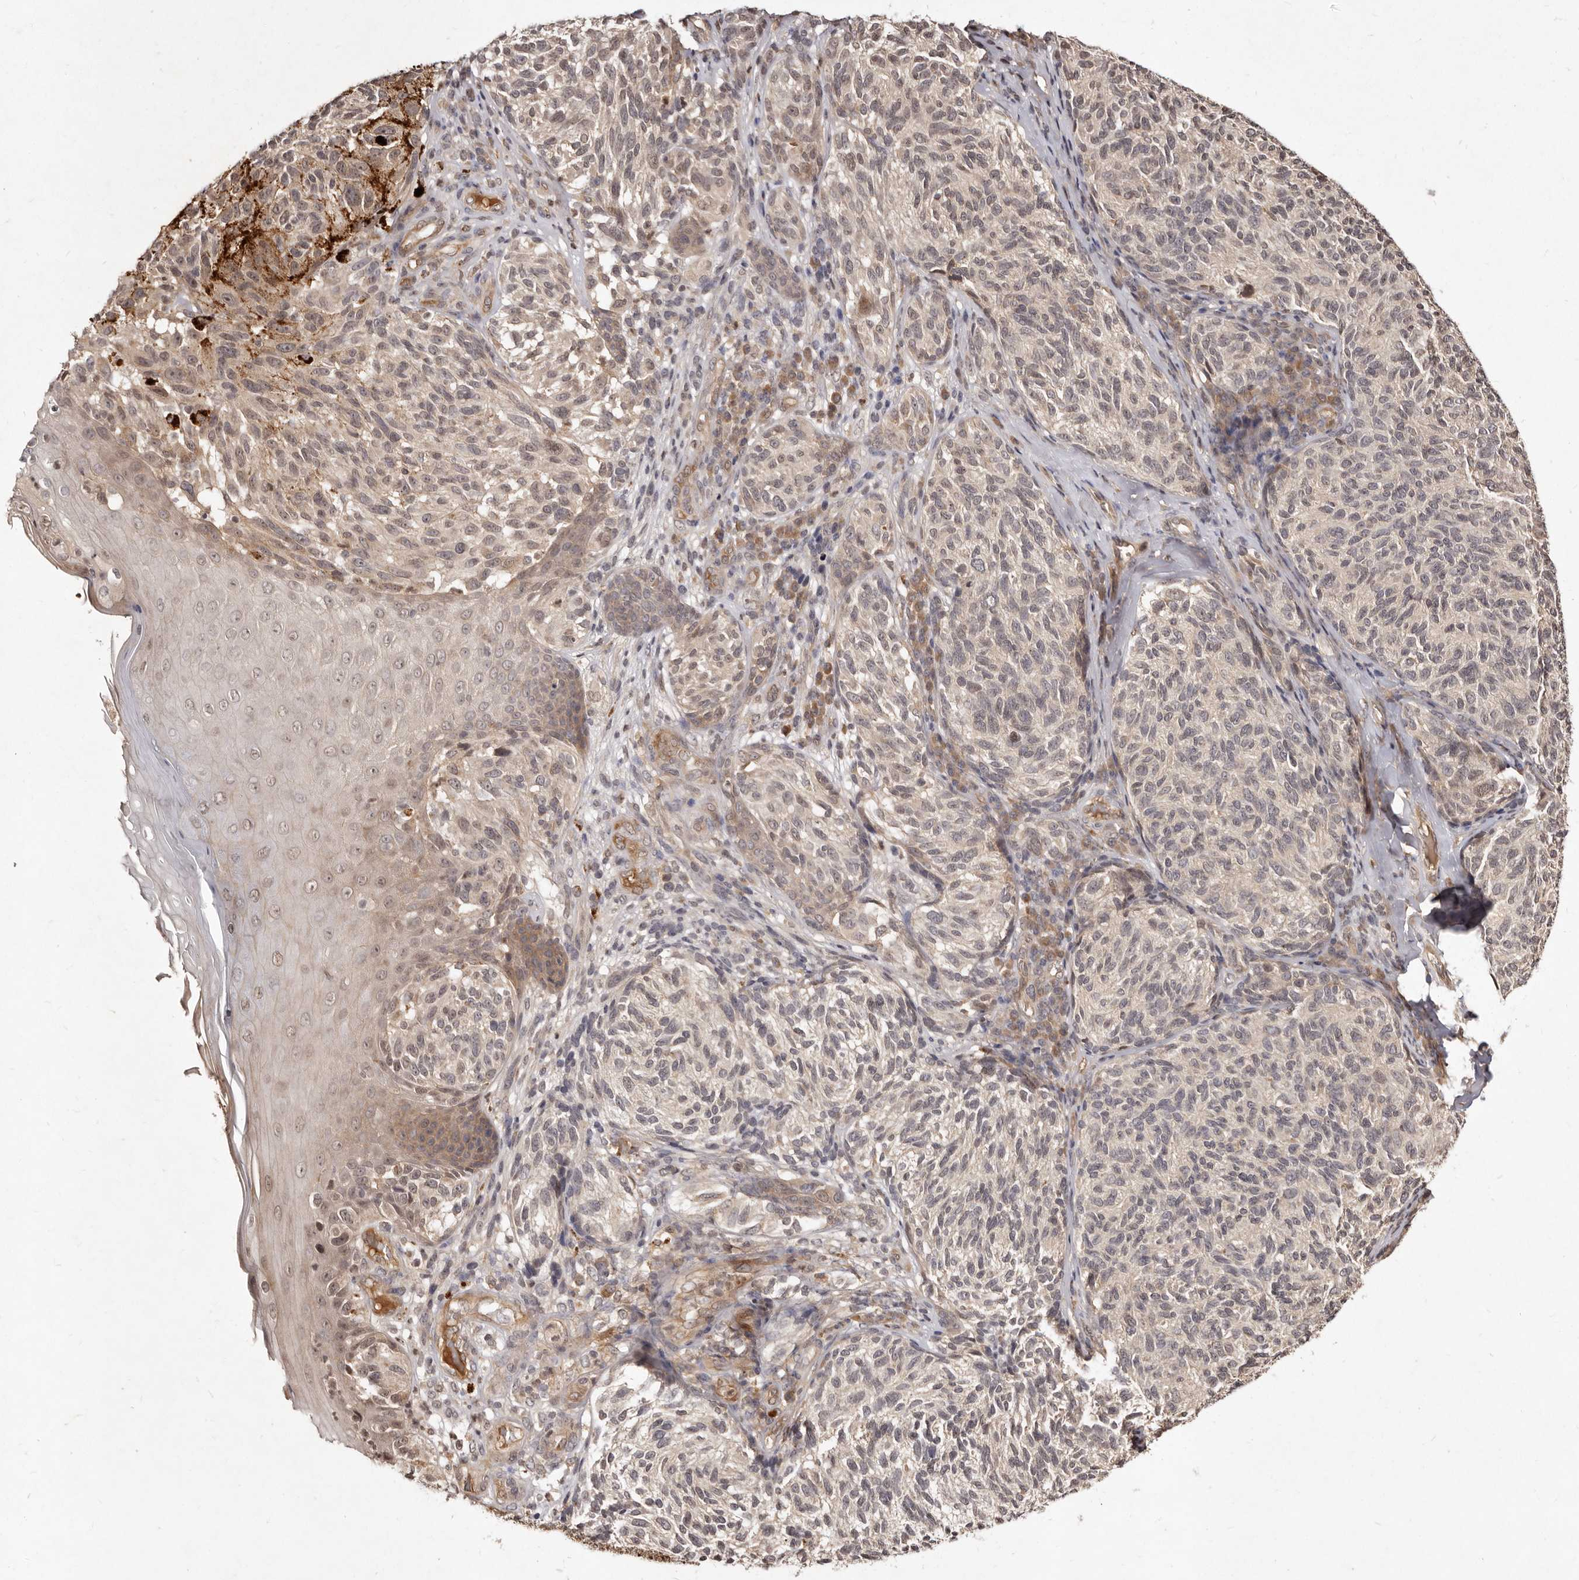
{"staining": {"intensity": "weak", "quantity": "<25%", "location": "nuclear"}, "tissue": "melanoma", "cell_type": "Tumor cells", "image_type": "cancer", "snomed": [{"axis": "morphology", "description": "Malignant melanoma, NOS"}, {"axis": "topography", "description": "Skin"}], "caption": "Immunohistochemical staining of human melanoma shows no significant staining in tumor cells.", "gene": "LCORL", "patient": {"sex": "female", "age": 73}}